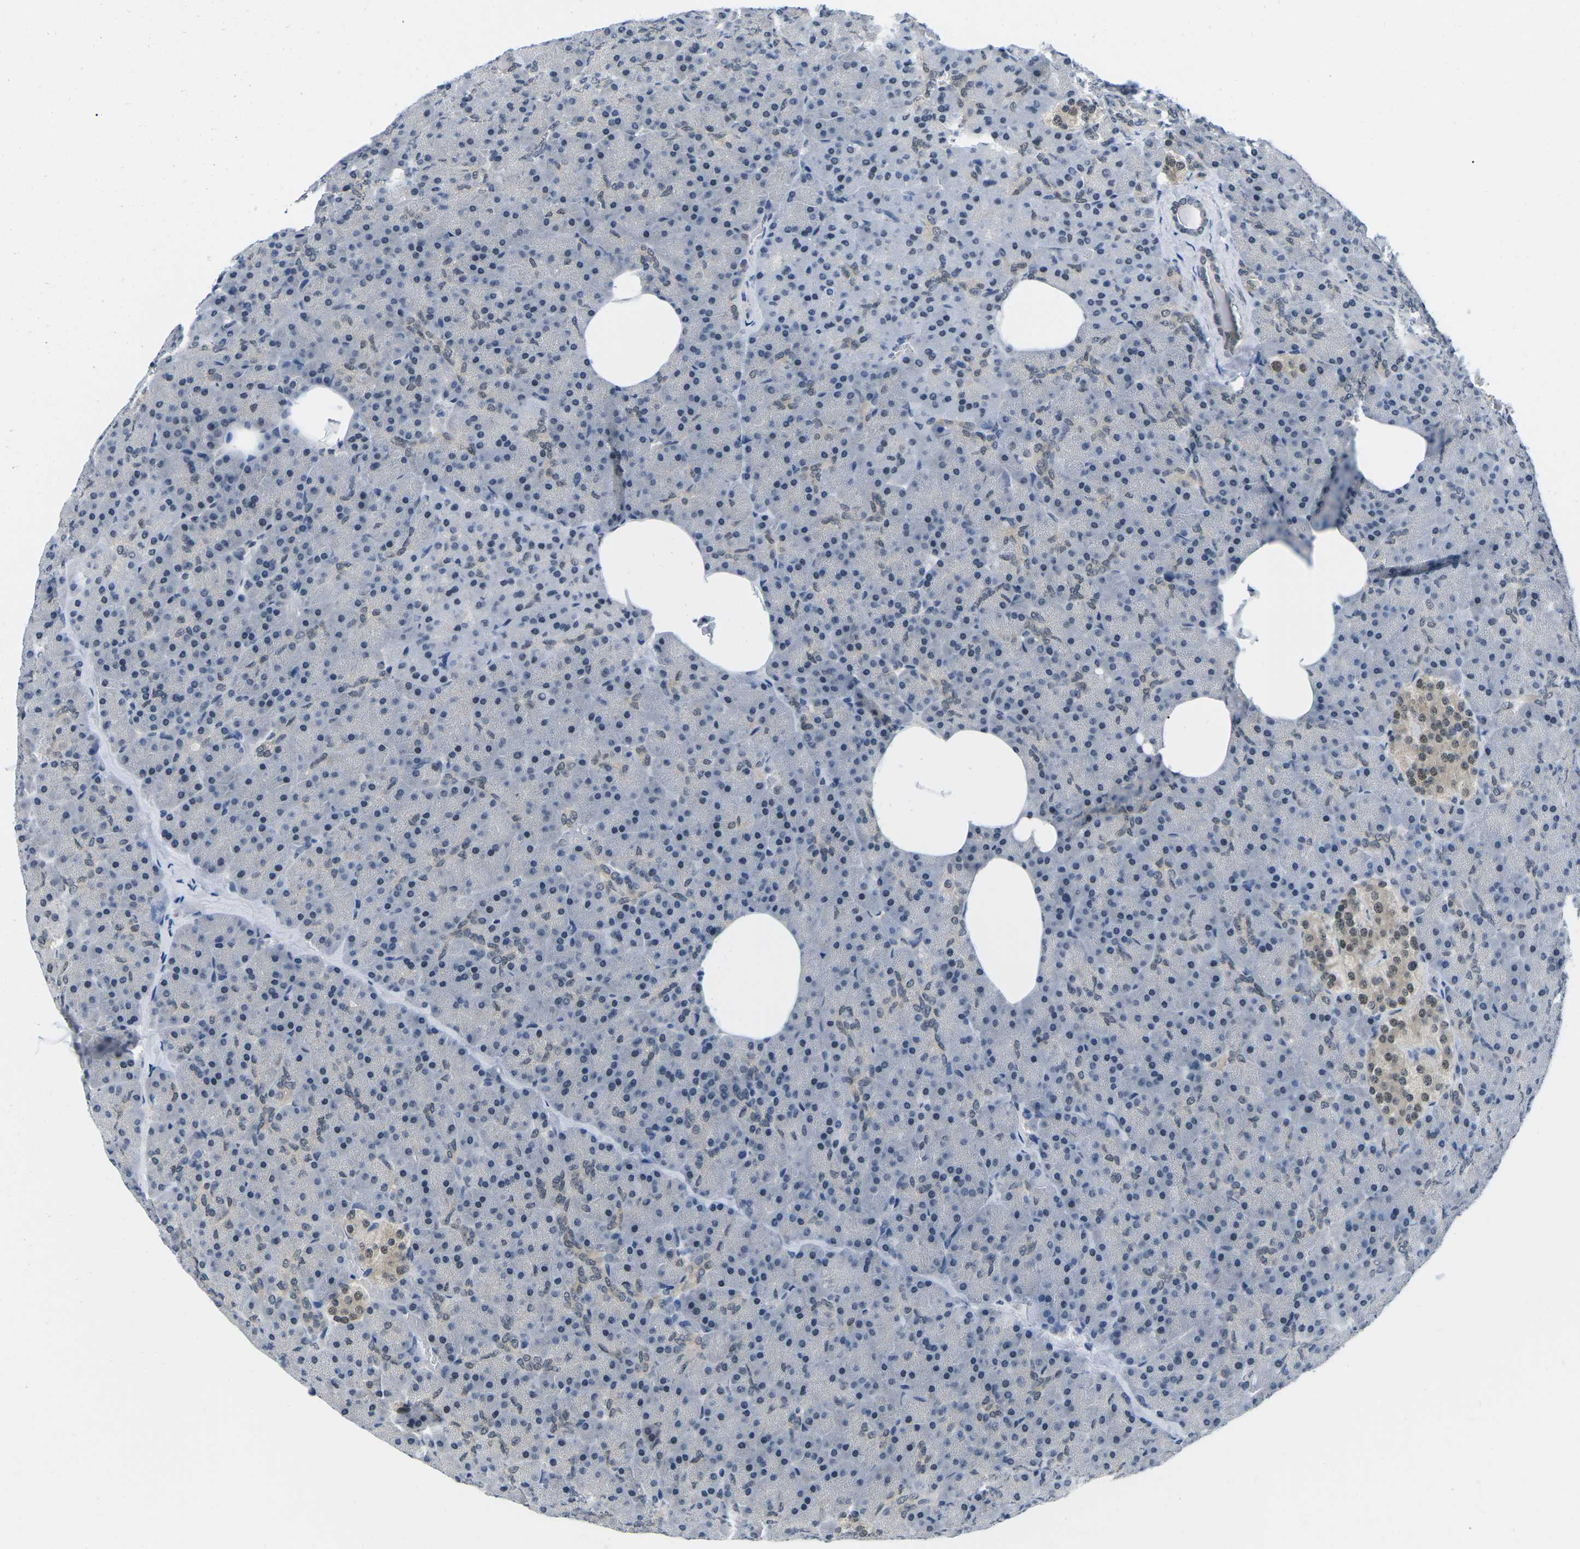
{"staining": {"intensity": "moderate", "quantity": "<25%", "location": "nuclear"}, "tissue": "pancreas", "cell_type": "Exocrine glandular cells", "image_type": "normal", "snomed": [{"axis": "morphology", "description": "Normal tissue, NOS"}, {"axis": "topography", "description": "Pancreas"}], "caption": "Protein staining displays moderate nuclear positivity in about <25% of exocrine glandular cells in unremarkable pancreas.", "gene": "UBA7", "patient": {"sex": "female", "age": 35}}